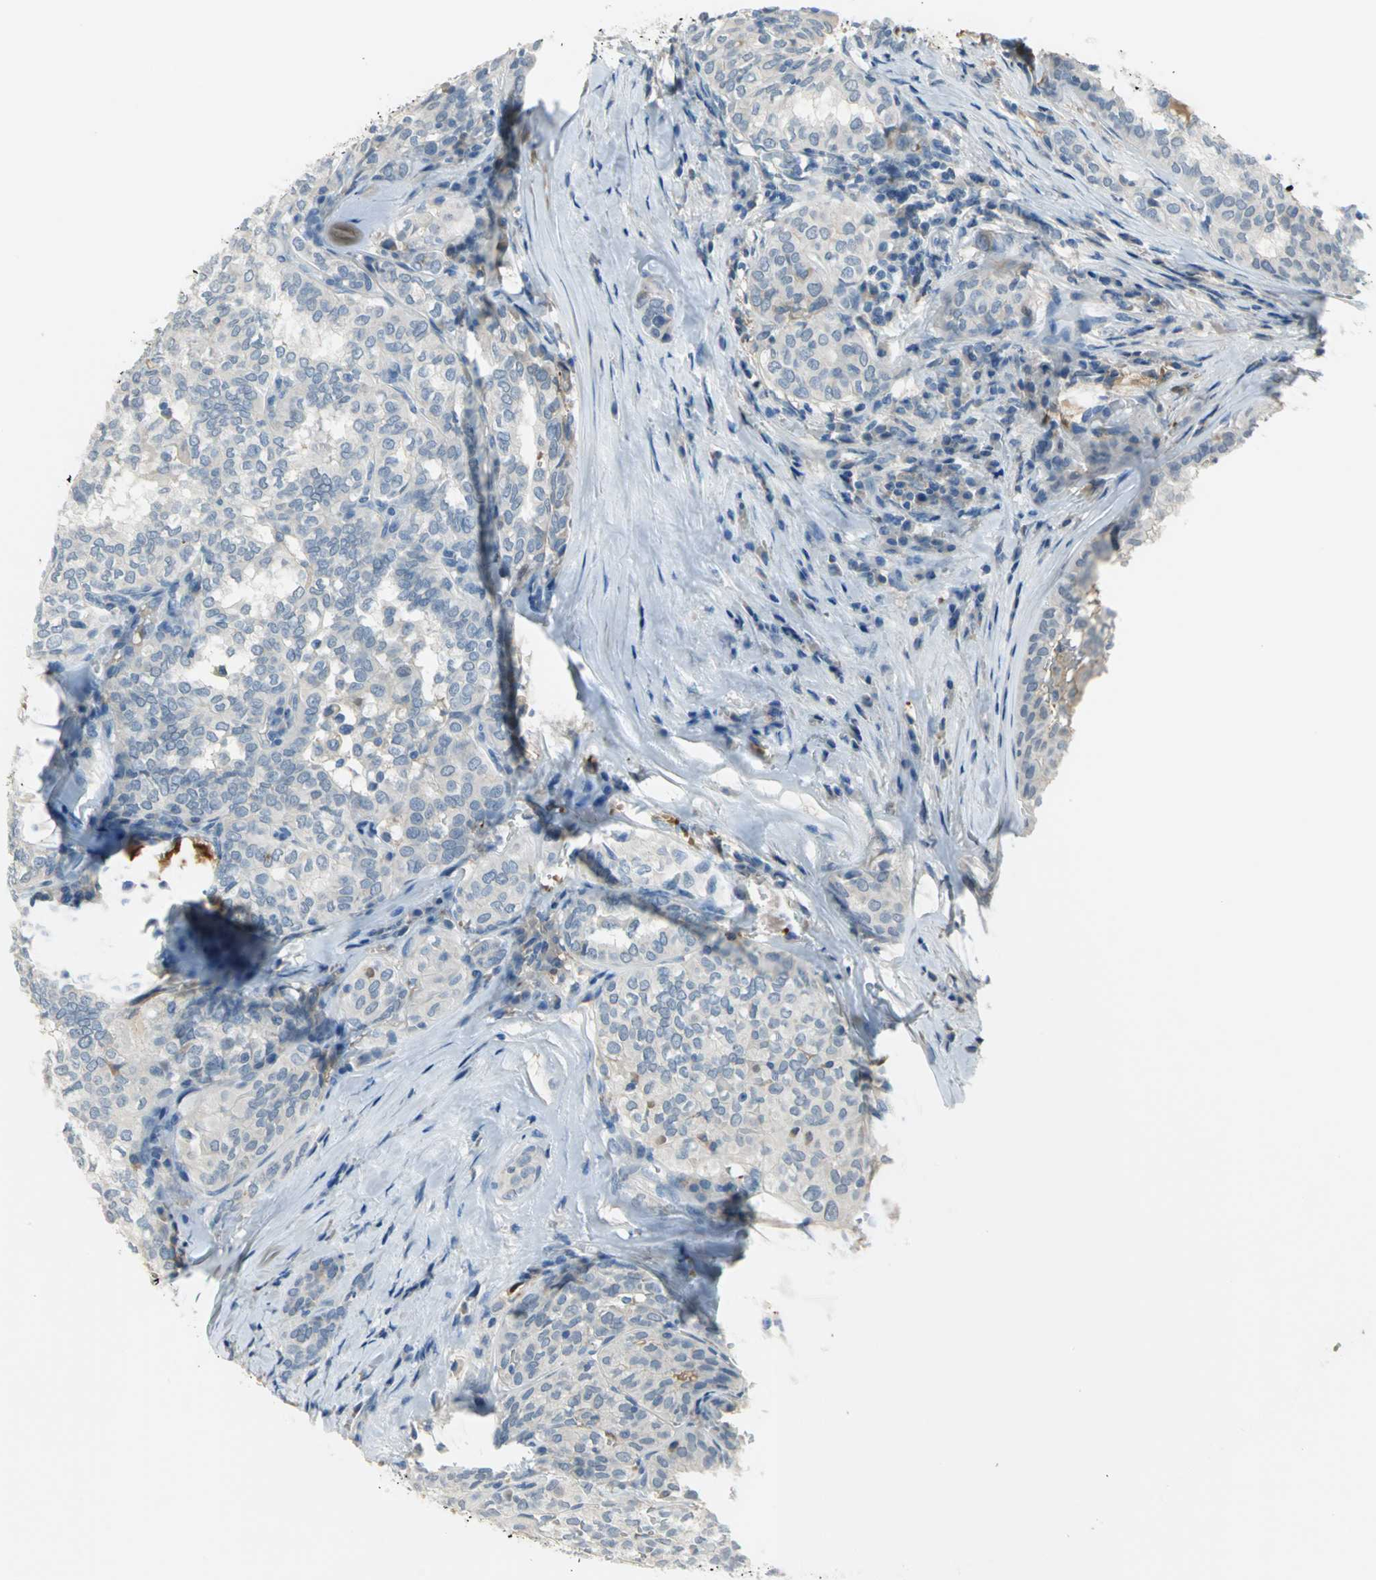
{"staining": {"intensity": "negative", "quantity": "none", "location": "none"}, "tissue": "thyroid cancer", "cell_type": "Tumor cells", "image_type": "cancer", "snomed": [{"axis": "morphology", "description": "Papillary adenocarcinoma, NOS"}, {"axis": "topography", "description": "Thyroid gland"}], "caption": "Papillary adenocarcinoma (thyroid) stained for a protein using immunohistochemistry shows no staining tumor cells.", "gene": "ZIC1", "patient": {"sex": "female", "age": 30}}